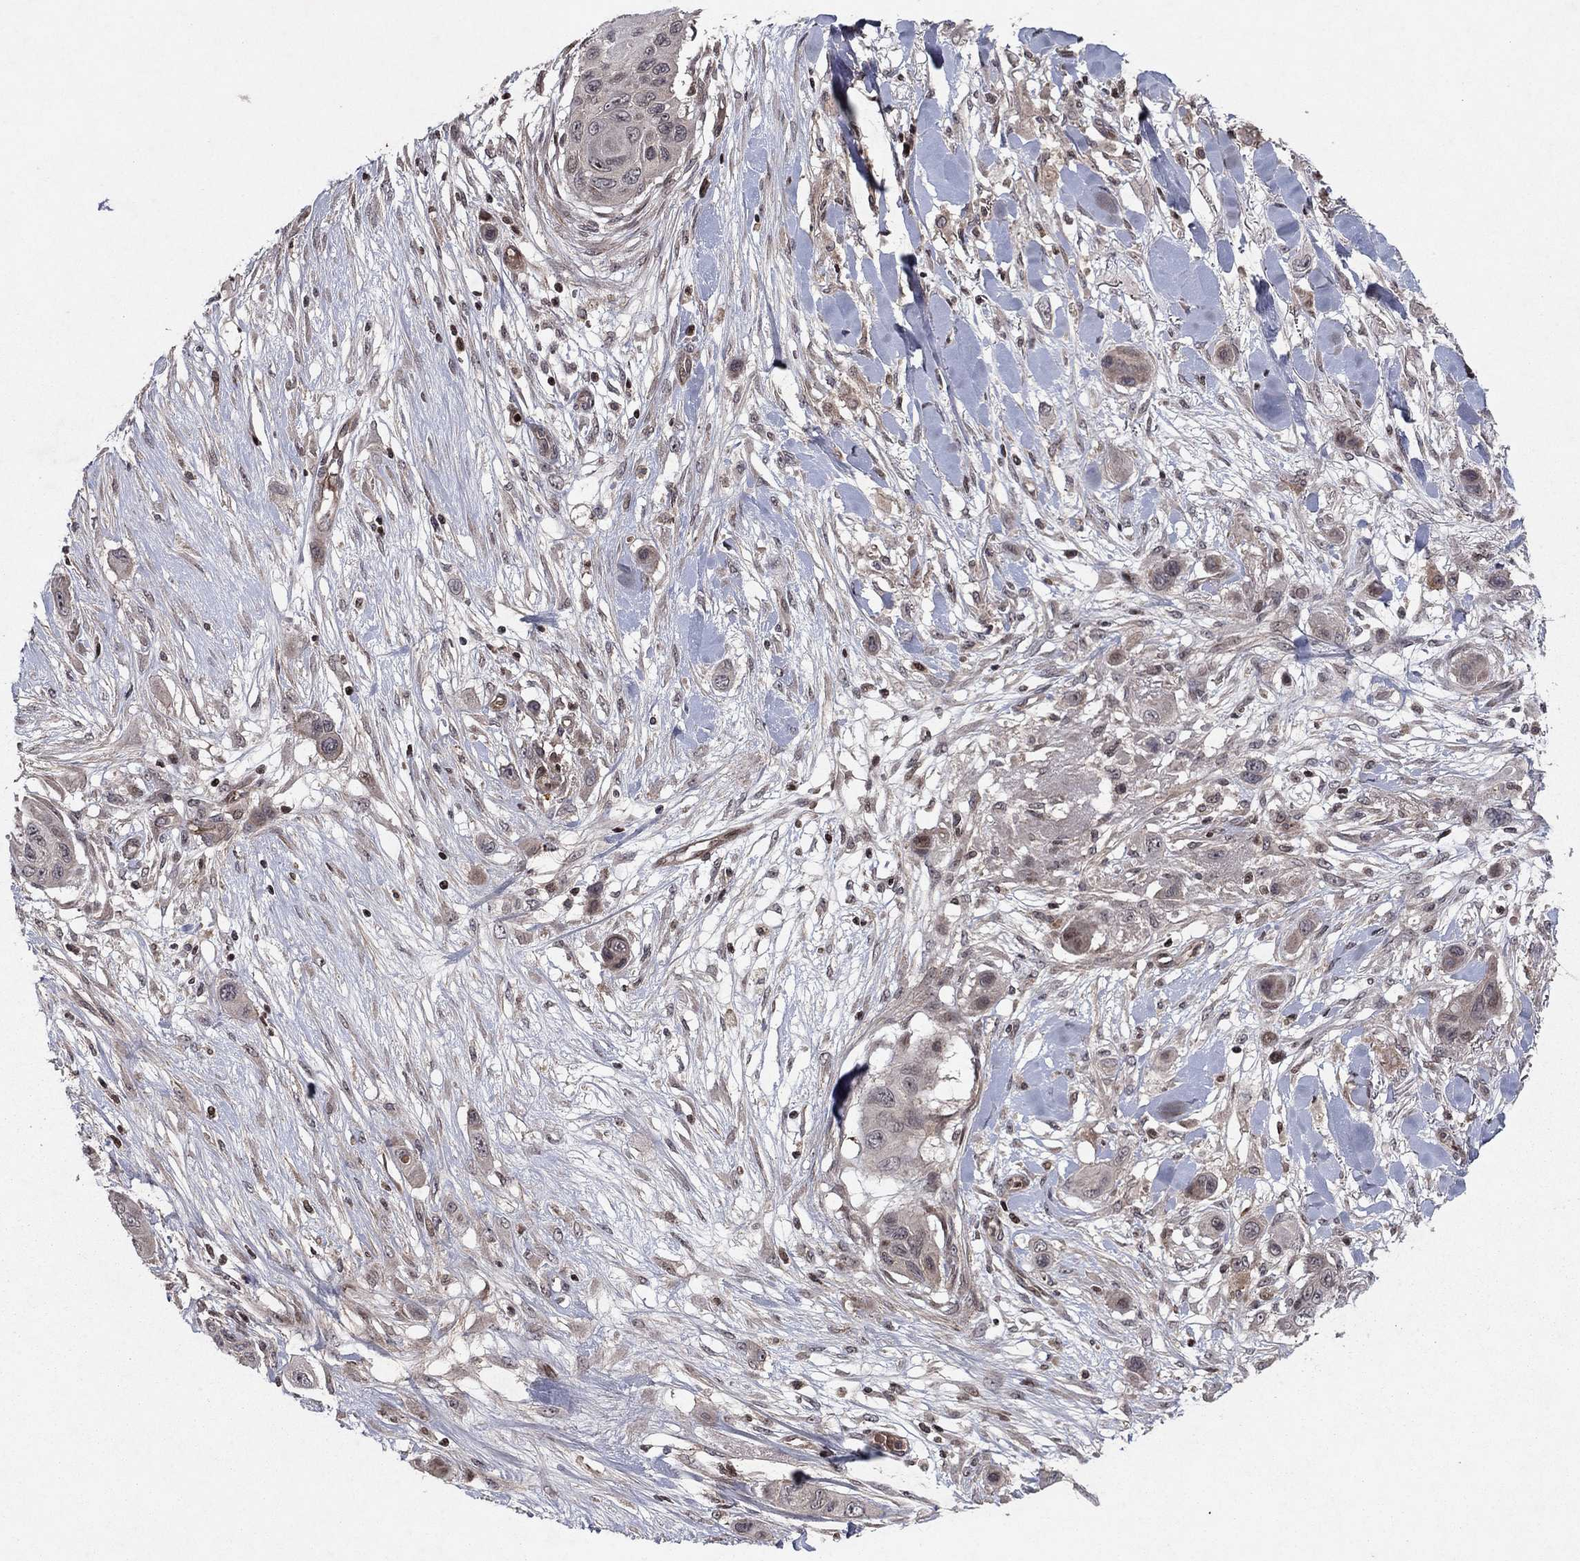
{"staining": {"intensity": "negative", "quantity": "none", "location": "none"}, "tissue": "skin cancer", "cell_type": "Tumor cells", "image_type": "cancer", "snomed": [{"axis": "morphology", "description": "Squamous cell carcinoma, NOS"}, {"axis": "topography", "description": "Skin"}], "caption": "An immunohistochemistry (IHC) micrograph of skin squamous cell carcinoma is shown. There is no staining in tumor cells of skin squamous cell carcinoma.", "gene": "SORBS1", "patient": {"sex": "male", "age": 79}}